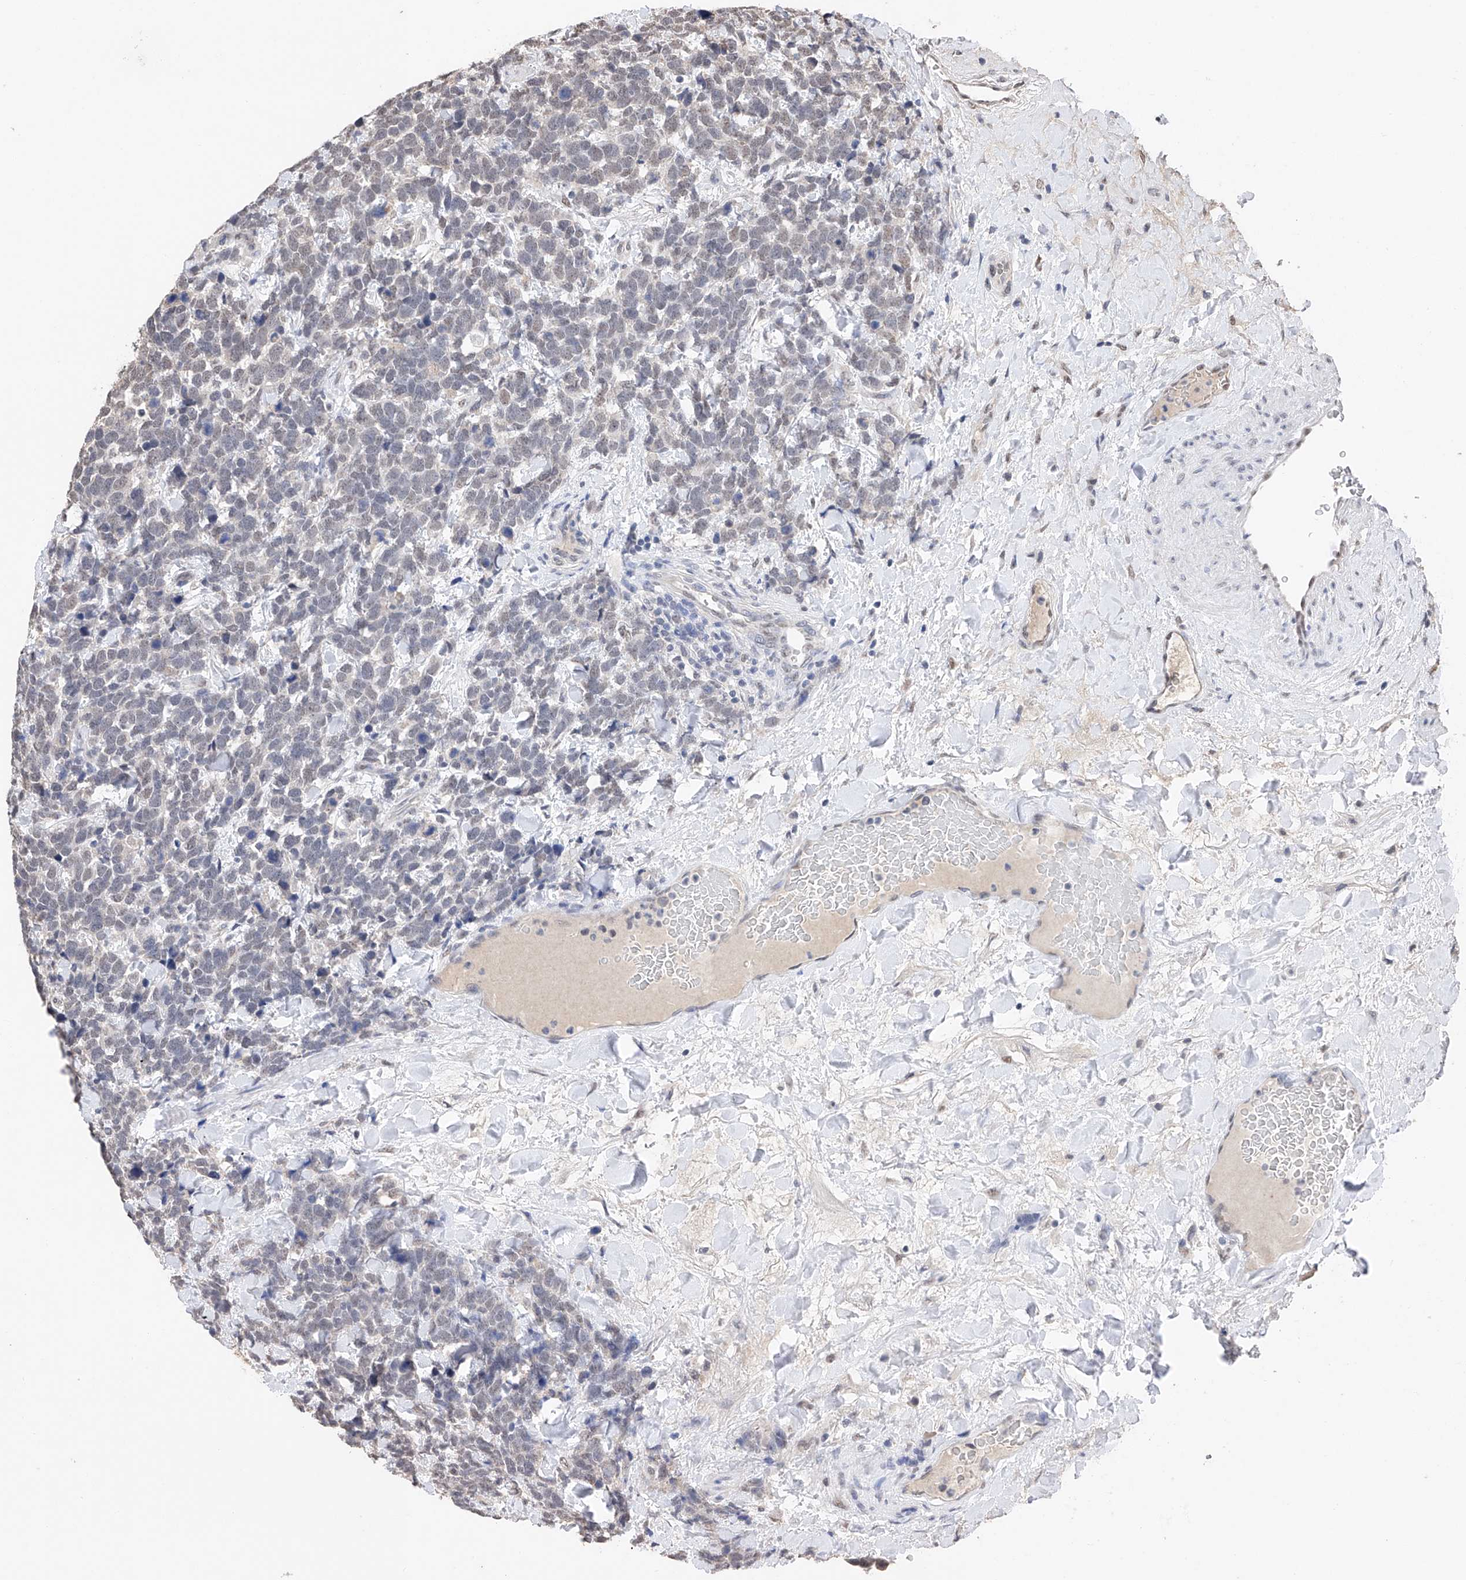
{"staining": {"intensity": "weak", "quantity": "<25%", "location": "nuclear"}, "tissue": "urothelial cancer", "cell_type": "Tumor cells", "image_type": "cancer", "snomed": [{"axis": "morphology", "description": "Urothelial carcinoma, High grade"}, {"axis": "topography", "description": "Urinary bladder"}], "caption": "Urothelial carcinoma (high-grade) was stained to show a protein in brown. There is no significant expression in tumor cells.", "gene": "DMAP1", "patient": {"sex": "female", "age": 82}}